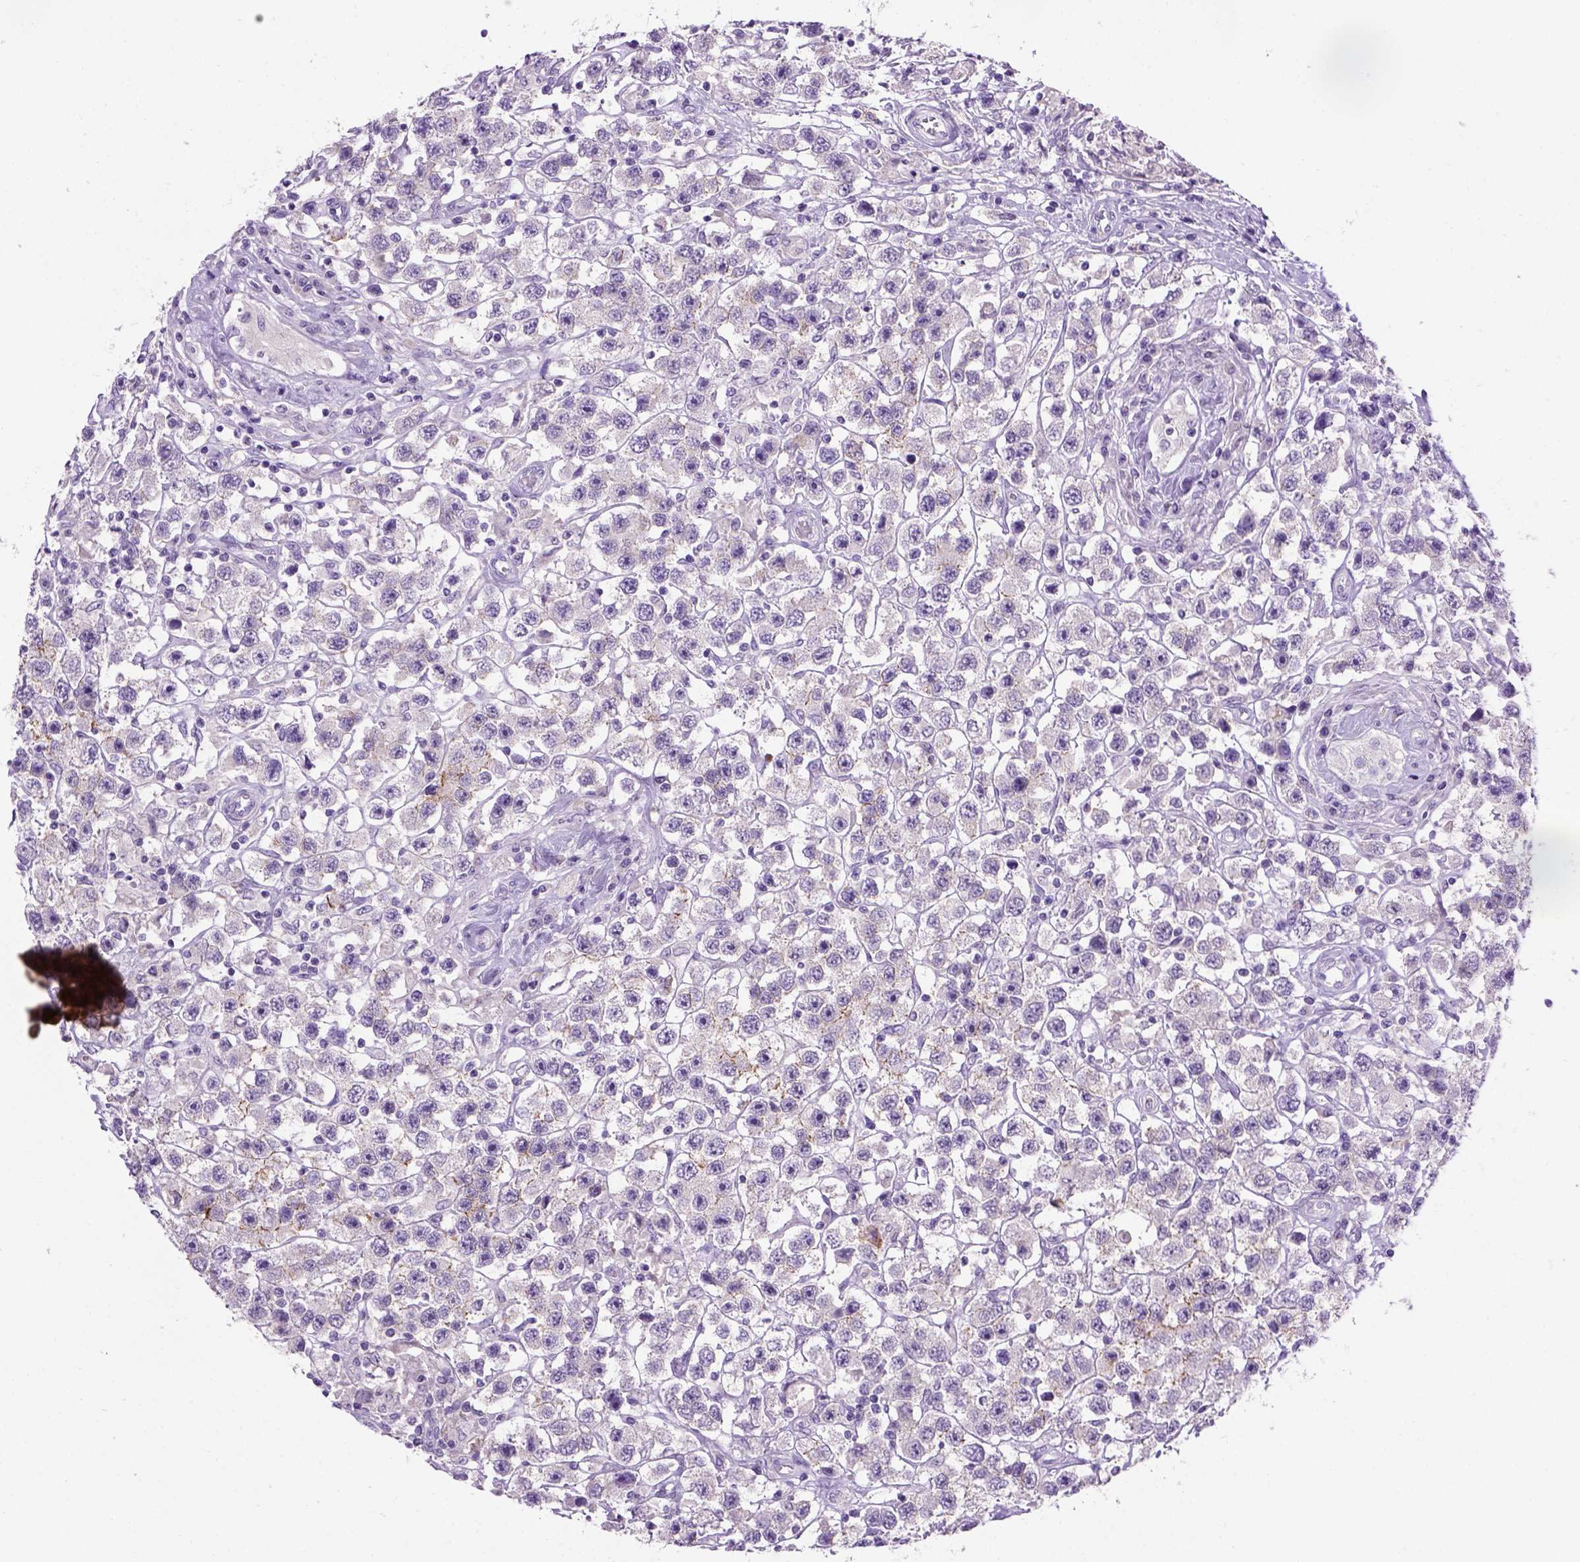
{"staining": {"intensity": "negative", "quantity": "none", "location": "none"}, "tissue": "testis cancer", "cell_type": "Tumor cells", "image_type": "cancer", "snomed": [{"axis": "morphology", "description": "Seminoma, NOS"}, {"axis": "topography", "description": "Testis"}], "caption": "There is no significant staining in tumor cells of seminoma (testis).", "gene": "CDH1", "patient": {"sex": "male", "age": 45}}